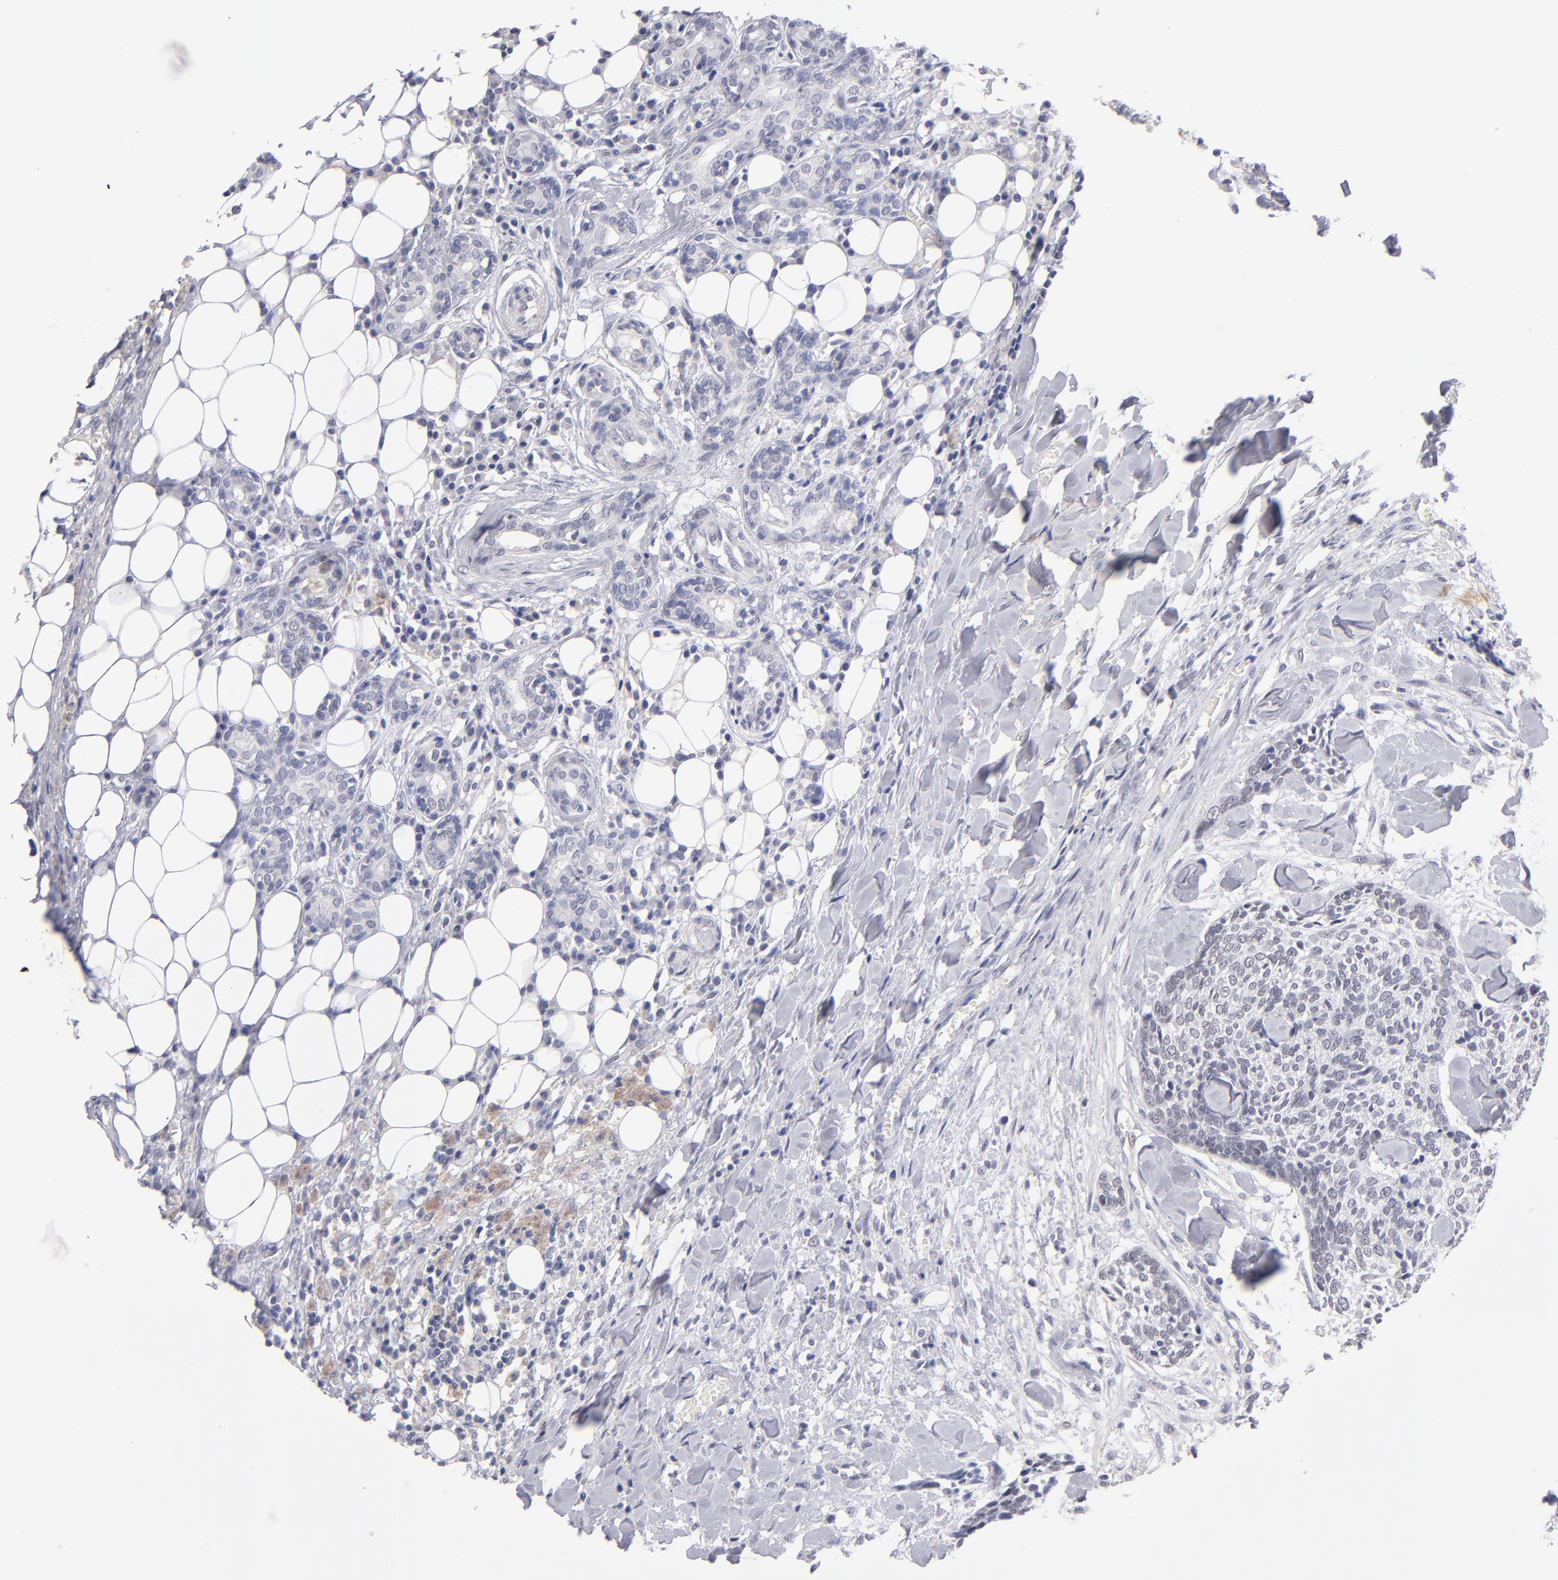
{"staining": {"intensity": "weak", "quantity": "25%-75%", "location": "nuclear"}, "tissue": "head and neck cancer", "cell_type": "Tumor cells", "image_type": "cancer", "snomed": [{"axis": "morphology", "description": "Squamous cell carcinoma, NOS"}, {"axis": "topography", "description": "Salivary gland"}, {"axis": "topography", "description": "Head-Neck"}], "caption": "A photomicrograph showing weak nuclear staining in approximately 25%-75% of tumor cells in head and neck squamous cell carcinoma, as visualized by brown immunohistochemical staining.", "gene": "TEX11", "patient": {"sex": "male", "age": 70}}